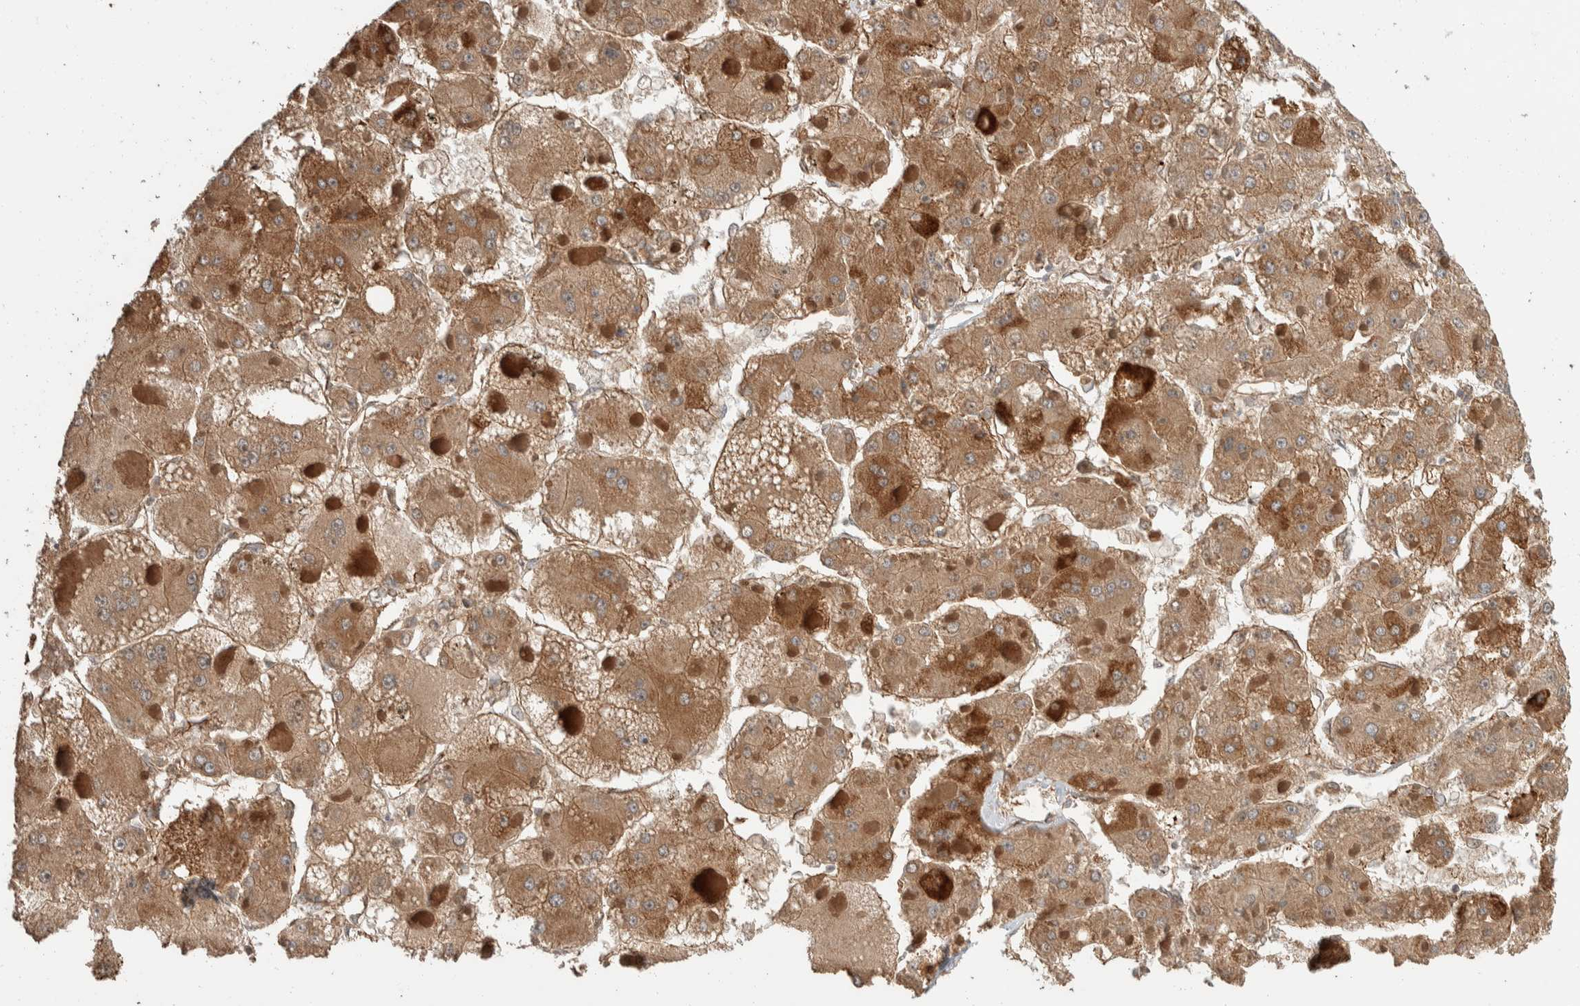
{"staining": {"intensity": "moderate", "quantity": ">75%", "location": "cytoplasmic/membranous"}, "tissue": "liver cancer", "cell_type": "Tumor cells", "image_type": "cancer", "snomed": [{"axis": "morphology", "description": "Carcinoma, Hepatocellular, NOS"}, {"axis": "topography", "description": "Liver"}], "caption": "The photomicrograph exhibits immunohistochemical staining of hepatocellular carcinoma (liver). There is moderate cytoplasmic/membranous positivity is seen in approximately >75% of tumor cells. The staining was performed using DAB to visualize the protein expression in brown, while the nuclei were stained in blue with hematoxylin (Magnification: 20x).", "gene": "ERC1", "patient": {"sex": "female", "age": 73}}